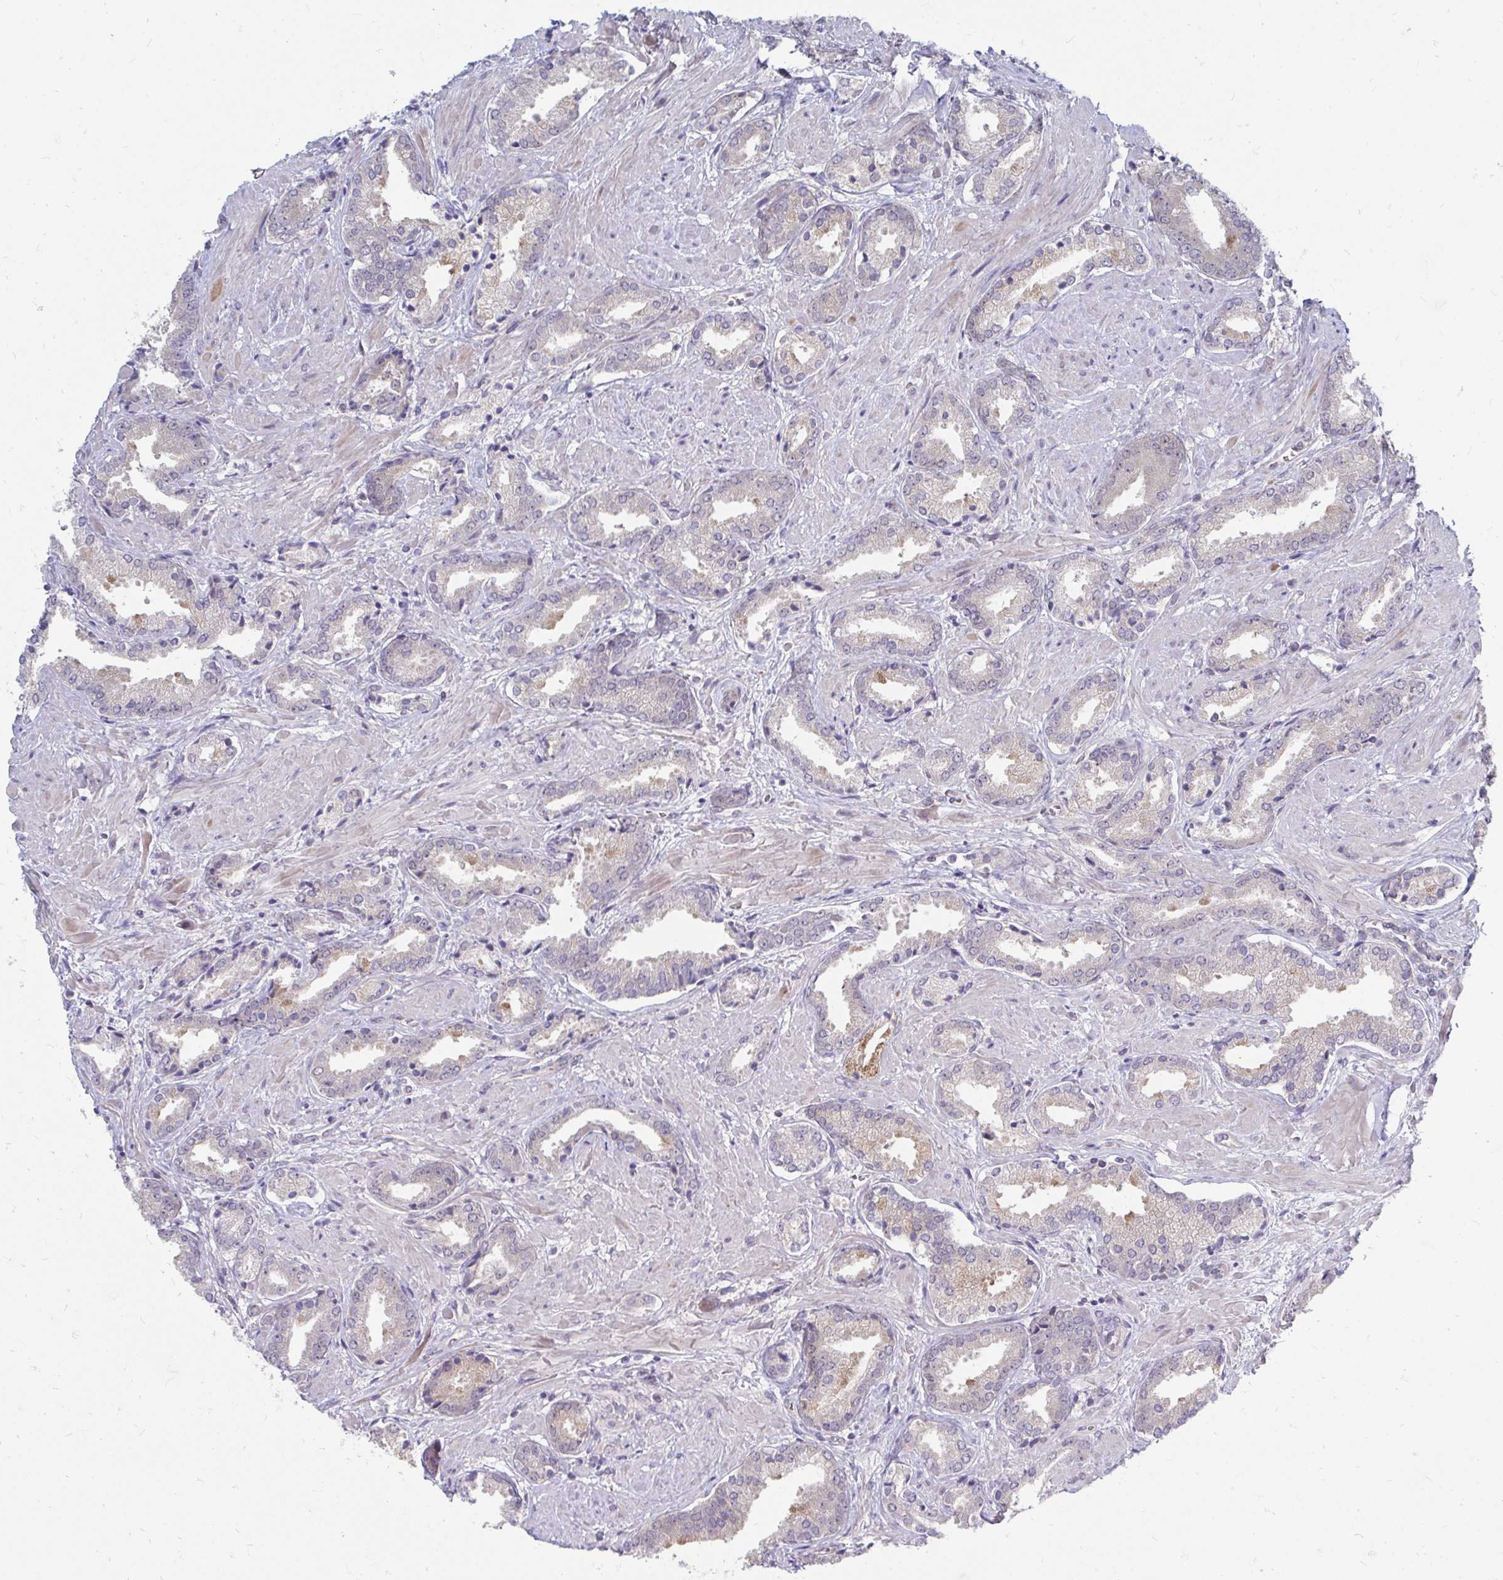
{"staining": {"intensity": "moderate", "quantity": "<25%", "location": "cytoplasmic/membranous"}, "tissue": "prostate cancer", "cell_type": "Tumor cells", "image_type": "cancer", "snomed": [{"axis": "morphology", "description": "Adenocarcinoma, High grade"}, {"axis": "topography", "description": "Prostate"}], "caption": "Approximately <25% of tumor cells in human prostate adenocarcinoma (high-grade) exhibit moderate cytoplasmic/membranous protein staining as visualized by brown immunohistochemical staining.", "gene": "MROH8", "patient": {"sex": "male", "age": 56}}